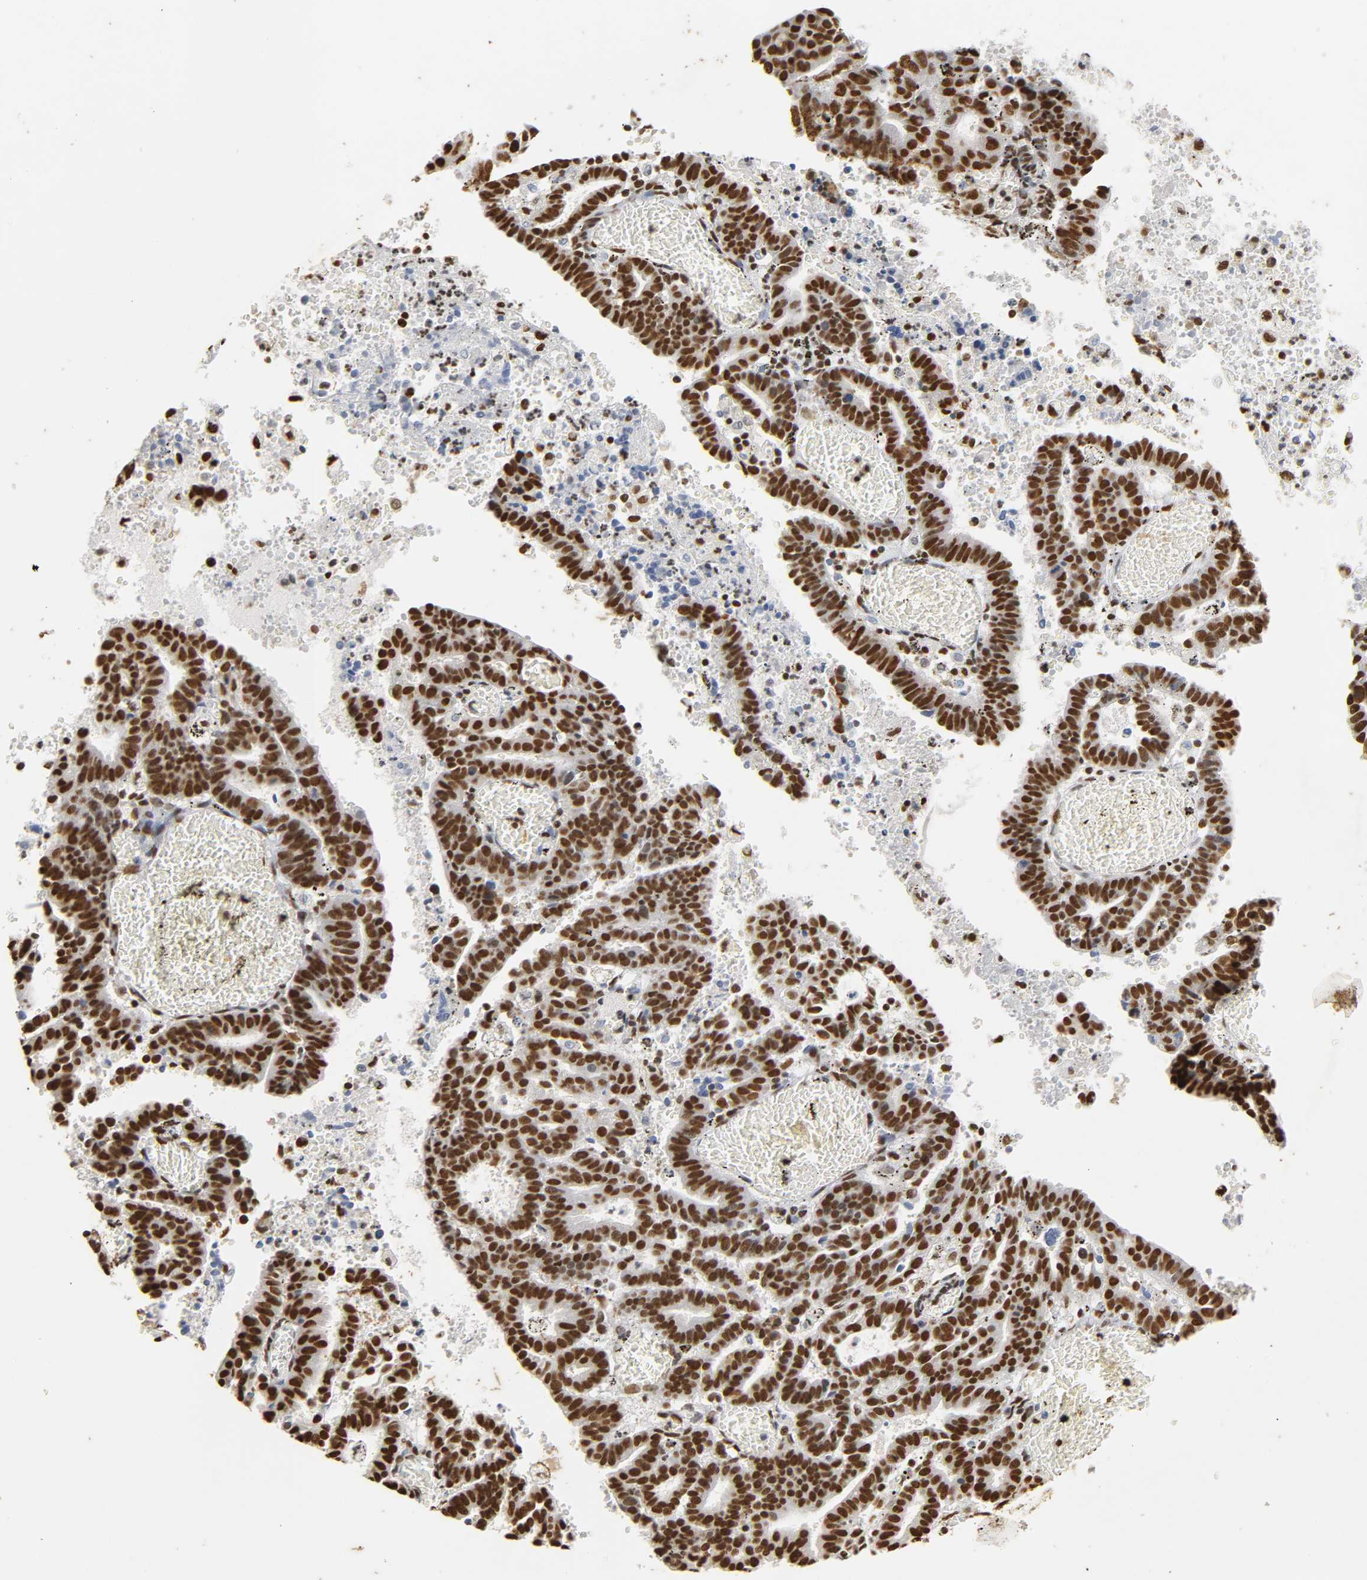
{"staining": {"intensity": "strong", "quantity": ">75%", "location": "nuclear"}, "tissue": "endometrial cancer", "cell_type": "Tumor cells", "image_type": "cancer", "snomed": [{"axis": "morphology", "description": "Adenocarcinoma, NOS"}, {"axis": "topography", "description": "Uterus"}], "caption": "Protein expression analysis of human adenocarcinoma (endometrial) reveals strong nuclear staining in about >75% of tumor cells.", "gene": "HNRNPC", "patient": {"sex": "female", "age": 83}}